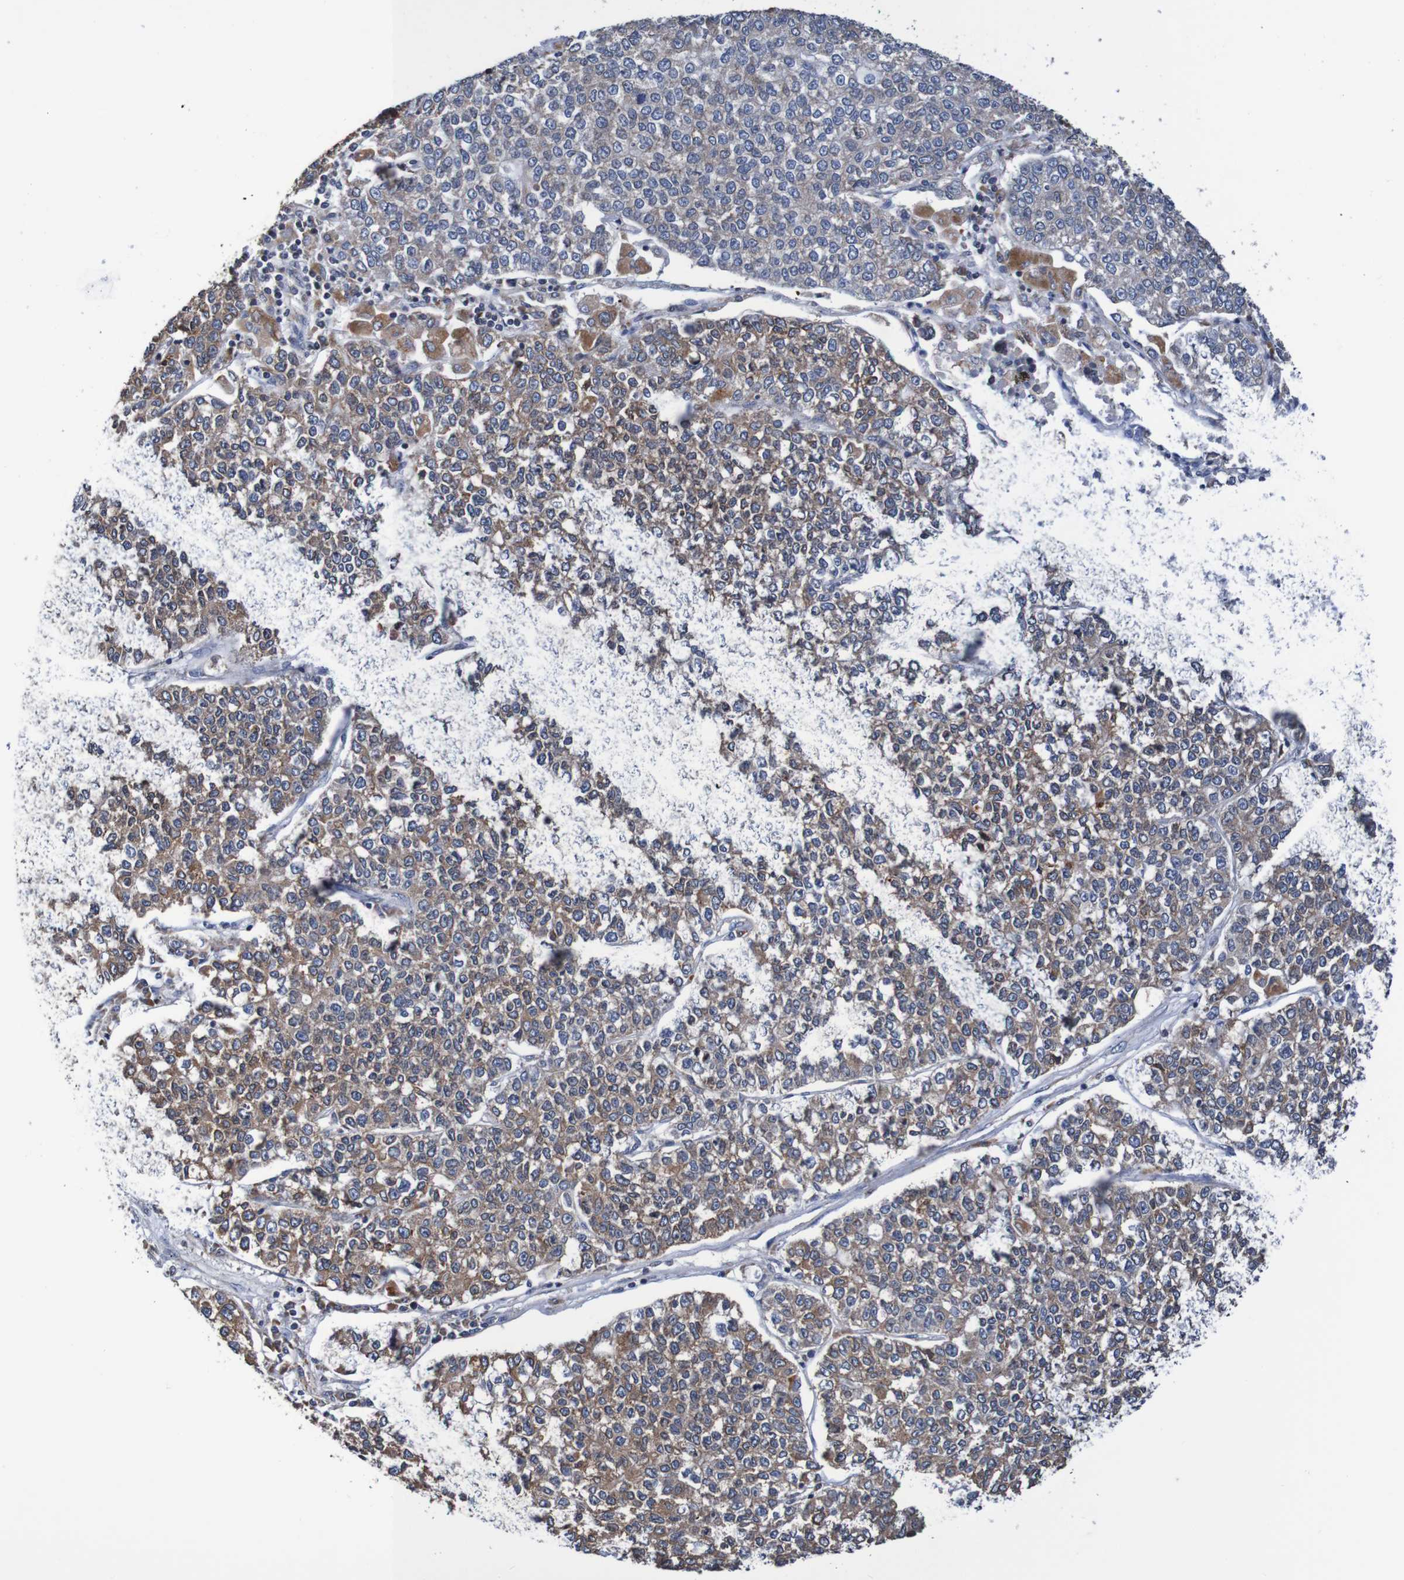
{"staining": {"intensity": "moderate", "quantity": ">75%", "location": "cytoplasmic/membranous"}, "tissue": "lung cancer", "cell_type": "Tumor cells", "image_type": "cancer", "snomed": [{"axis": "morphology", "description": "Adenocarcinoma, NOS"}, {"axis": "topography", "description": "Lung"}], "caption": "High-power microscopy captured an immunohistochemistry (IHC) histopathology image of lung adenocarcinoma, revealing moderate cytoplasmic/membranous positivity in about >75% of tumor cells.", "gene": "FIBP", "patient": {"sex": "male", "age": 49}}